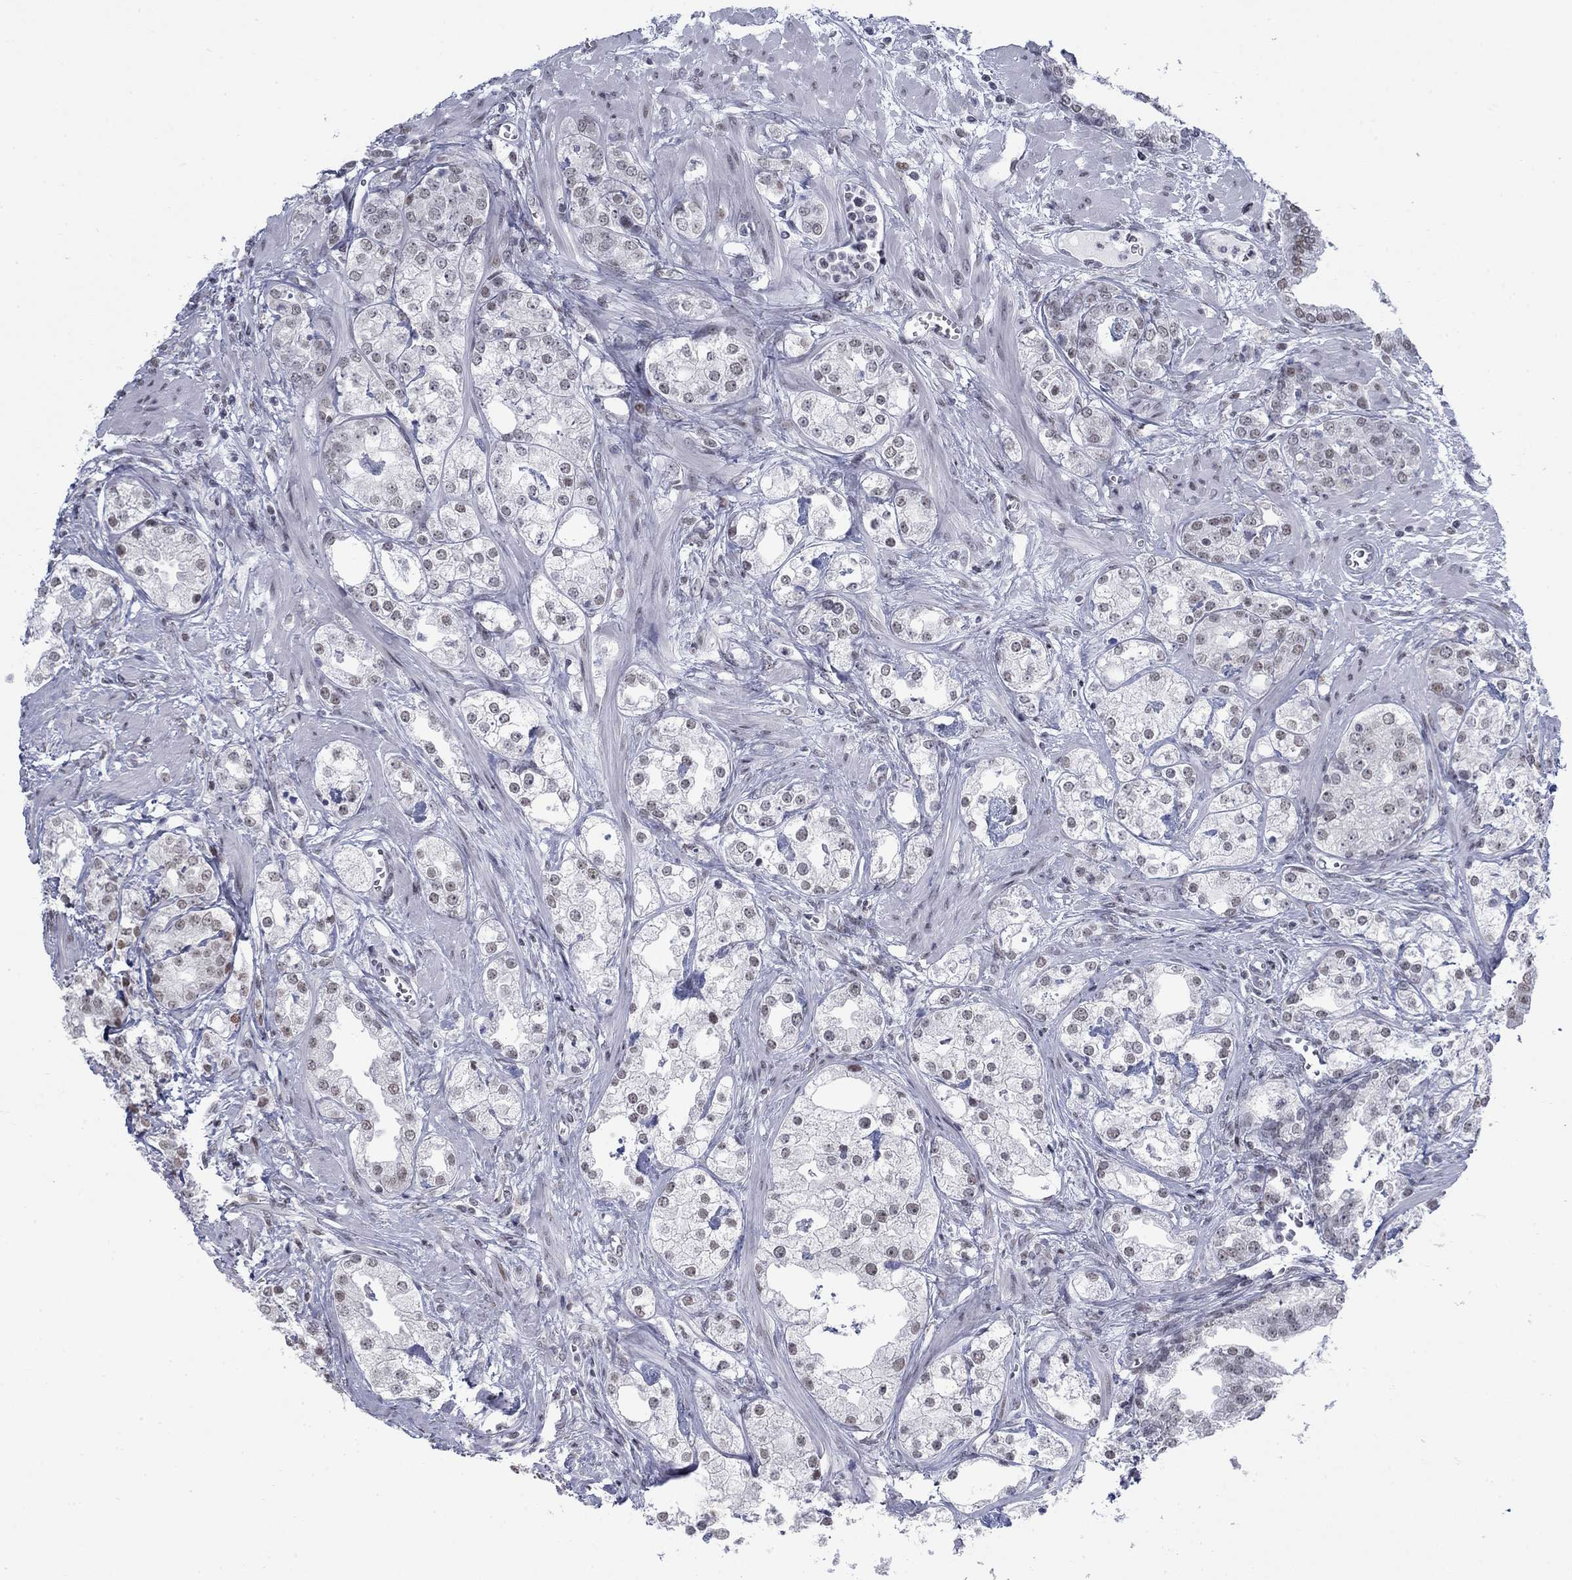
{"staining": {"intensity": "weak", "quantity": "<25%", "location": "nuclear"}, "tissue": "prostate cancer", "cell_type": "Tumor cells", "image_type": "cancer", "snomed": [{"axis": "morphology", "description": "Adenocarcinoma, NOS"}, {"axis": "topography", "description": "Prostate and seminal vesicle, NOS"}, {"axis": "topography", "description": "Prostate"}], "caption": "DAB (3,3'-diaminobenzidine) immunohistochemical staining of prostate cancer (adenocarcinoma) exhibits no significant positivity in tumor cells.", "gene": "NPAS3", "patient": {"sex": "male", "age": 62}}